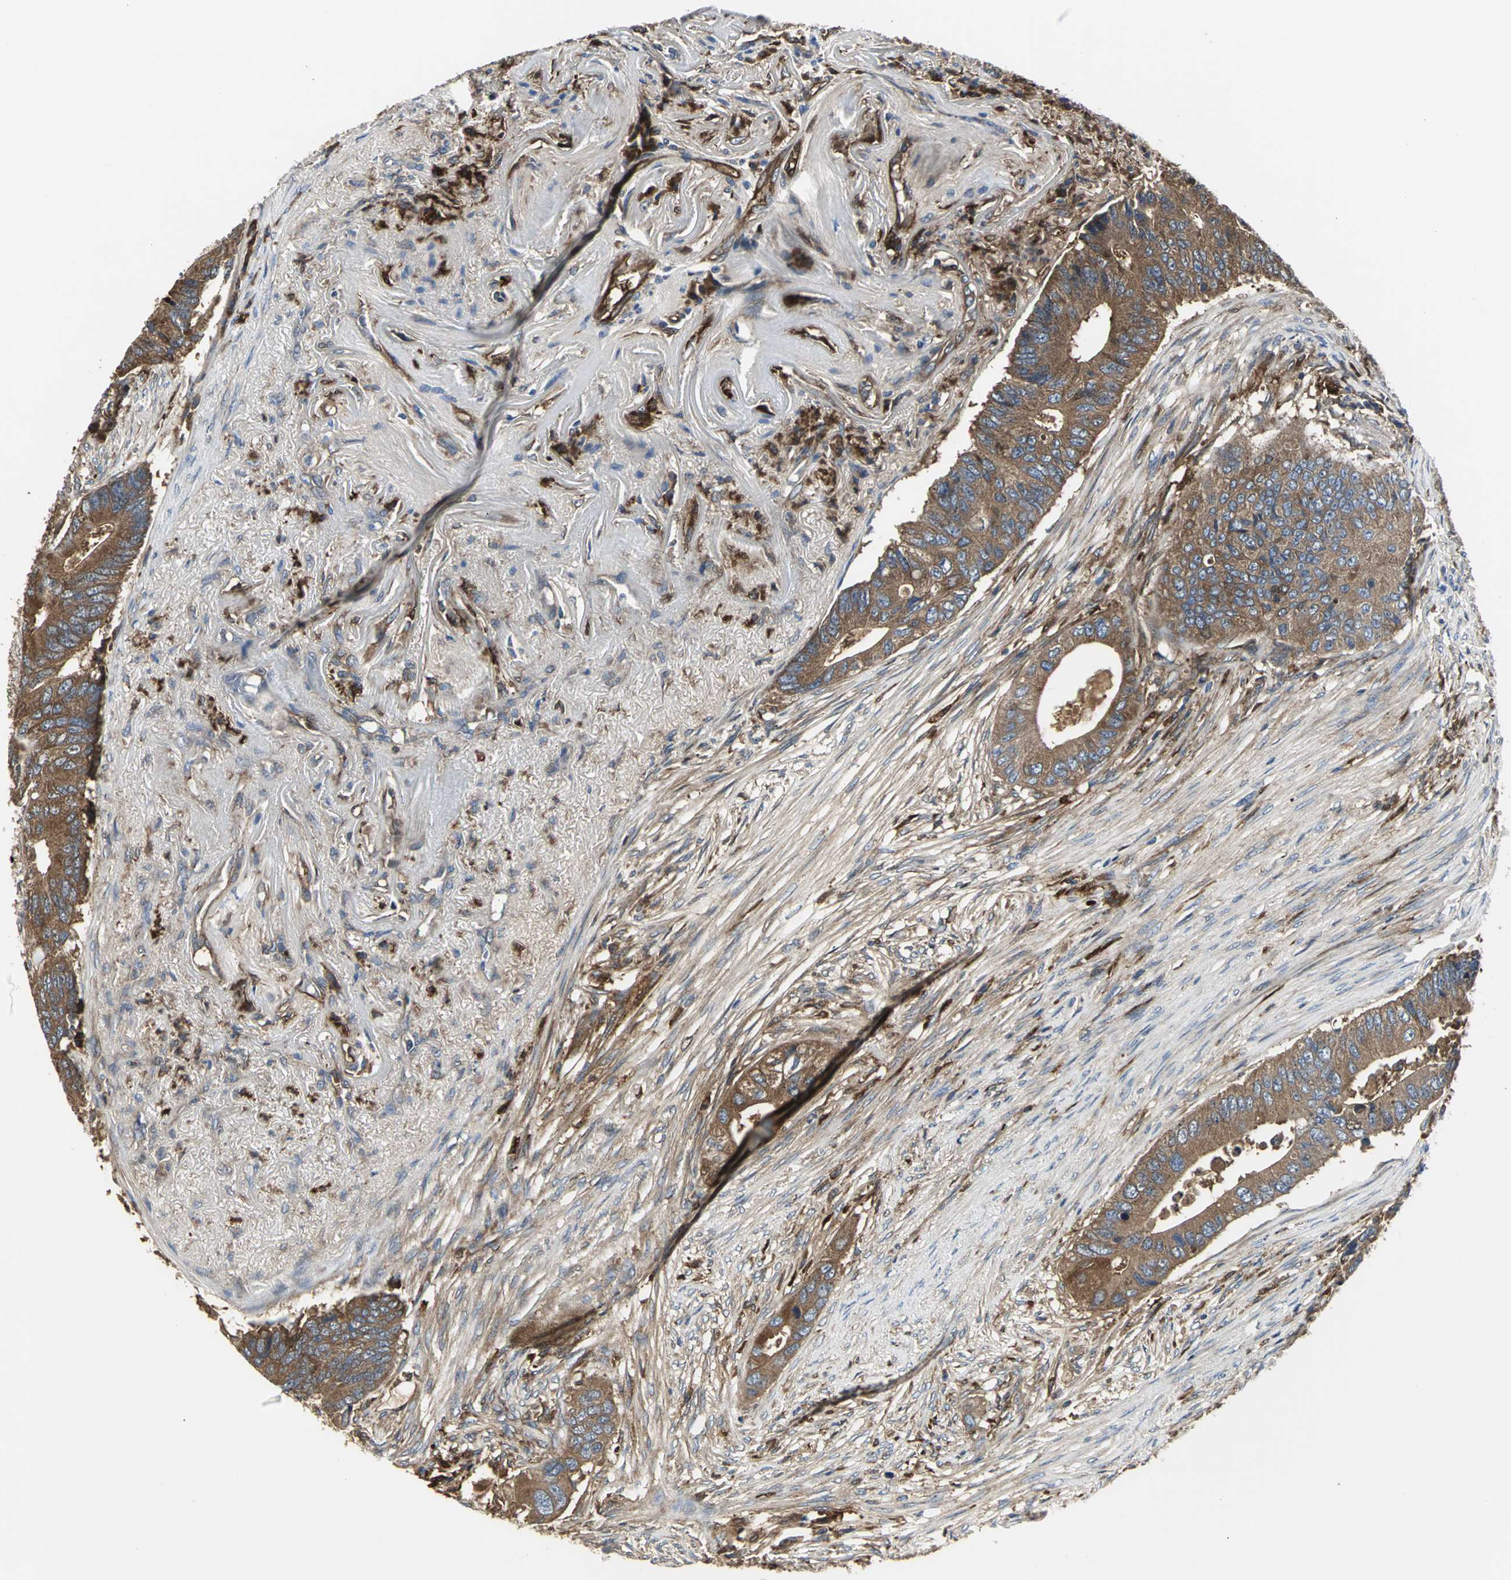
{"staining": {"intensity": "strong", "quantity": ">75%", "location": "cytoplasmic/membranous"}, "tissue": "colorectal cancer", "cell_type": "Tumor cells", "image_type": "cancer", "snomed": [{"axis": "morphology", "description": "Adenocarcinoma, NOS"}, {"axis": "topography", "description": "Colon"}], "caption": "Immunohistochemistry (IHC) (DAB (3,3'-diaminobenzidine)) staining of adenocarcinoma (colorectal) exhibits strong cytoplasmic/membranous protein expression in approximately >75% of tumor cells.", "gene": "CHRNB1", "patient": {"sex": "male", "age": 71}}